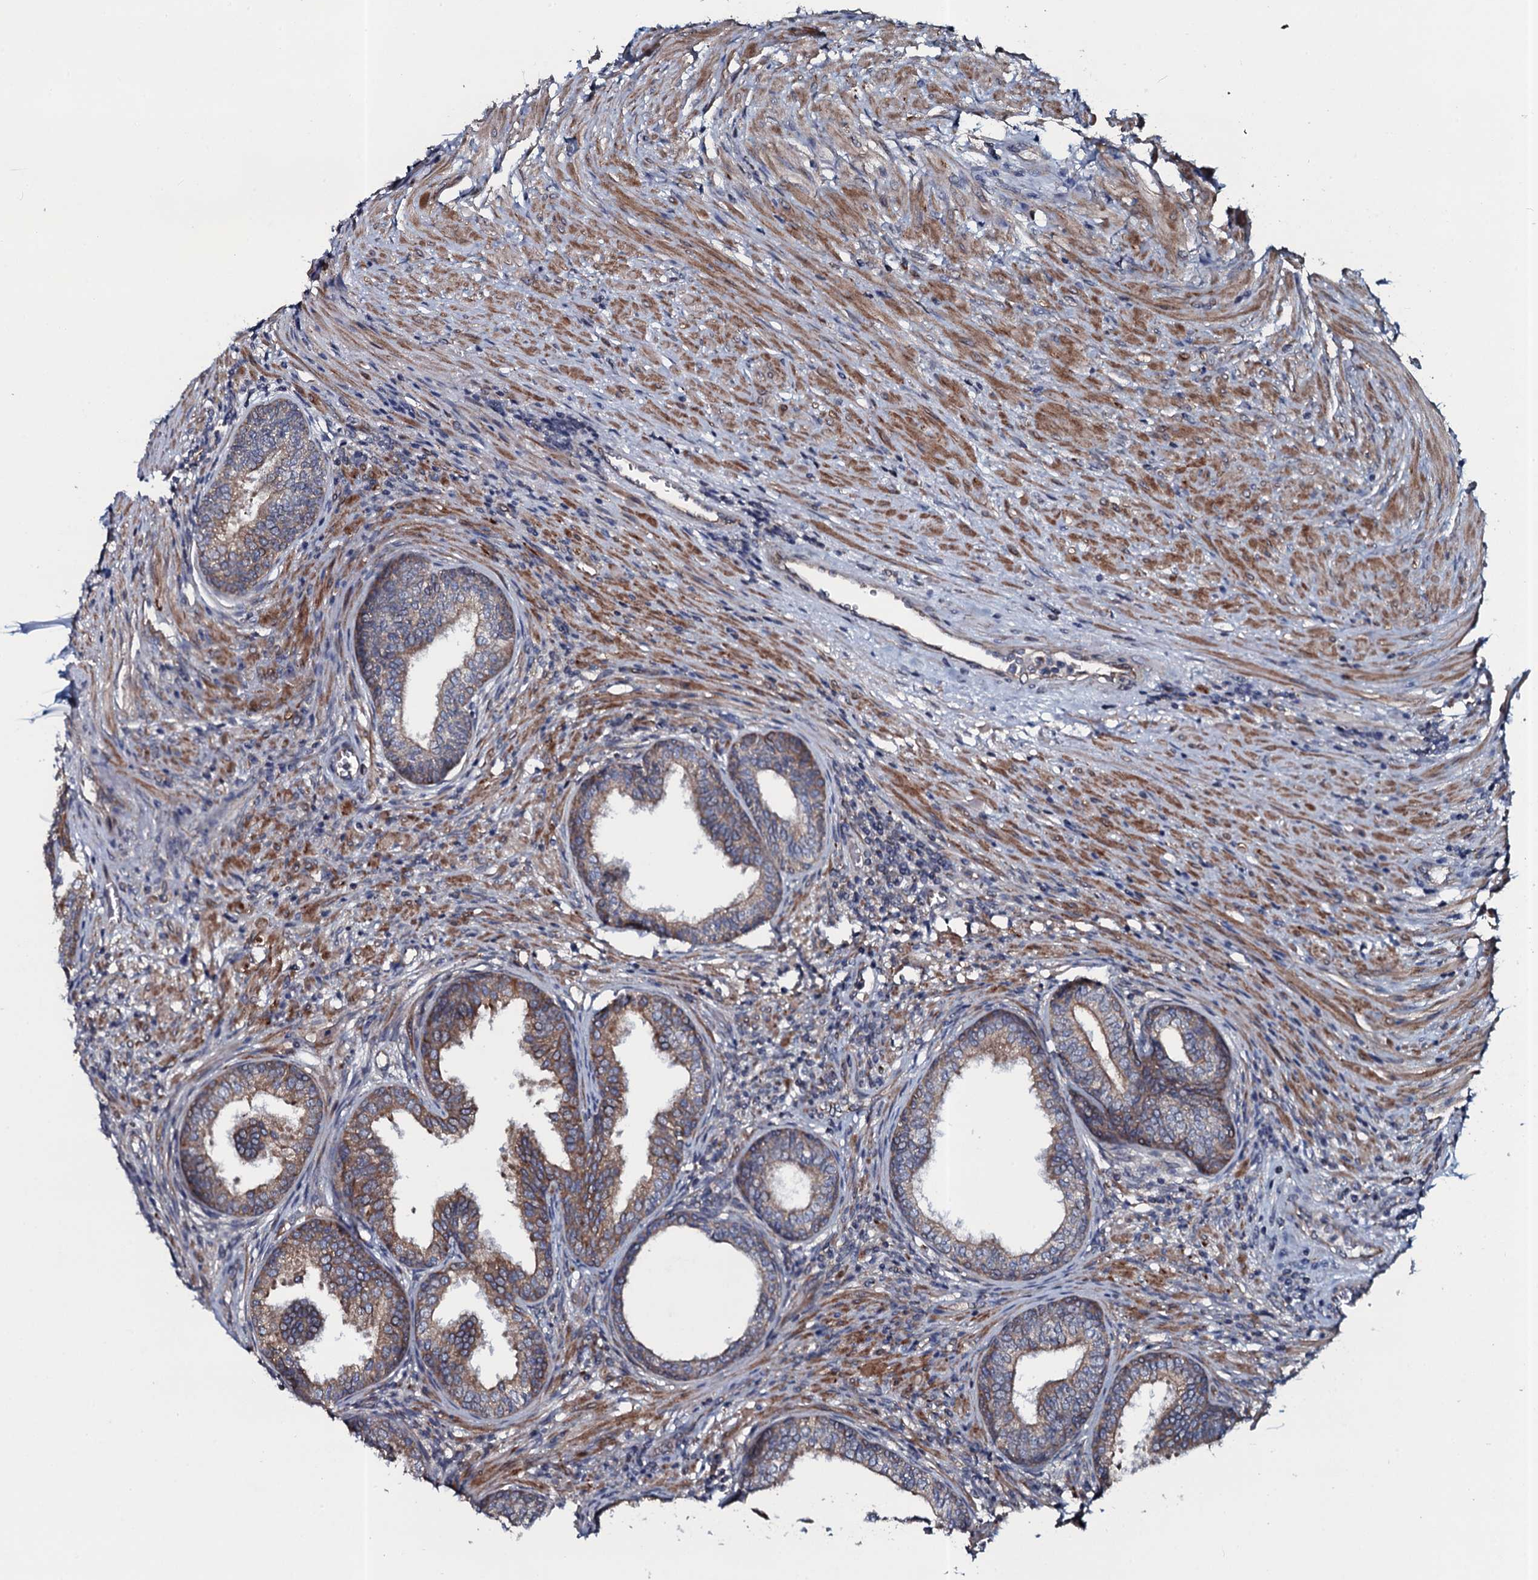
{"staining": {"intensity": "moderate", "quantity": ">75%", "location": "cytoplasmic/membranous"}, "tissue": "prostate", "cell_type": "Glandular cells", "image_type": "normal", "snomed": [{"axis": "morphology", "description": "Normal tissue, NOS"}, {"axis": "topography", "description": "Prostate"}], "caption": "This micrograph shows benign prostate stained with IHC to label a protein in brown. The cytoplasmic/membranous of glandular cells show moderate positivity for the protein. Nuclei are counter-stained blue.", "gene": "TMEM151A", "patient": {"sex": "male", "age": 76}}